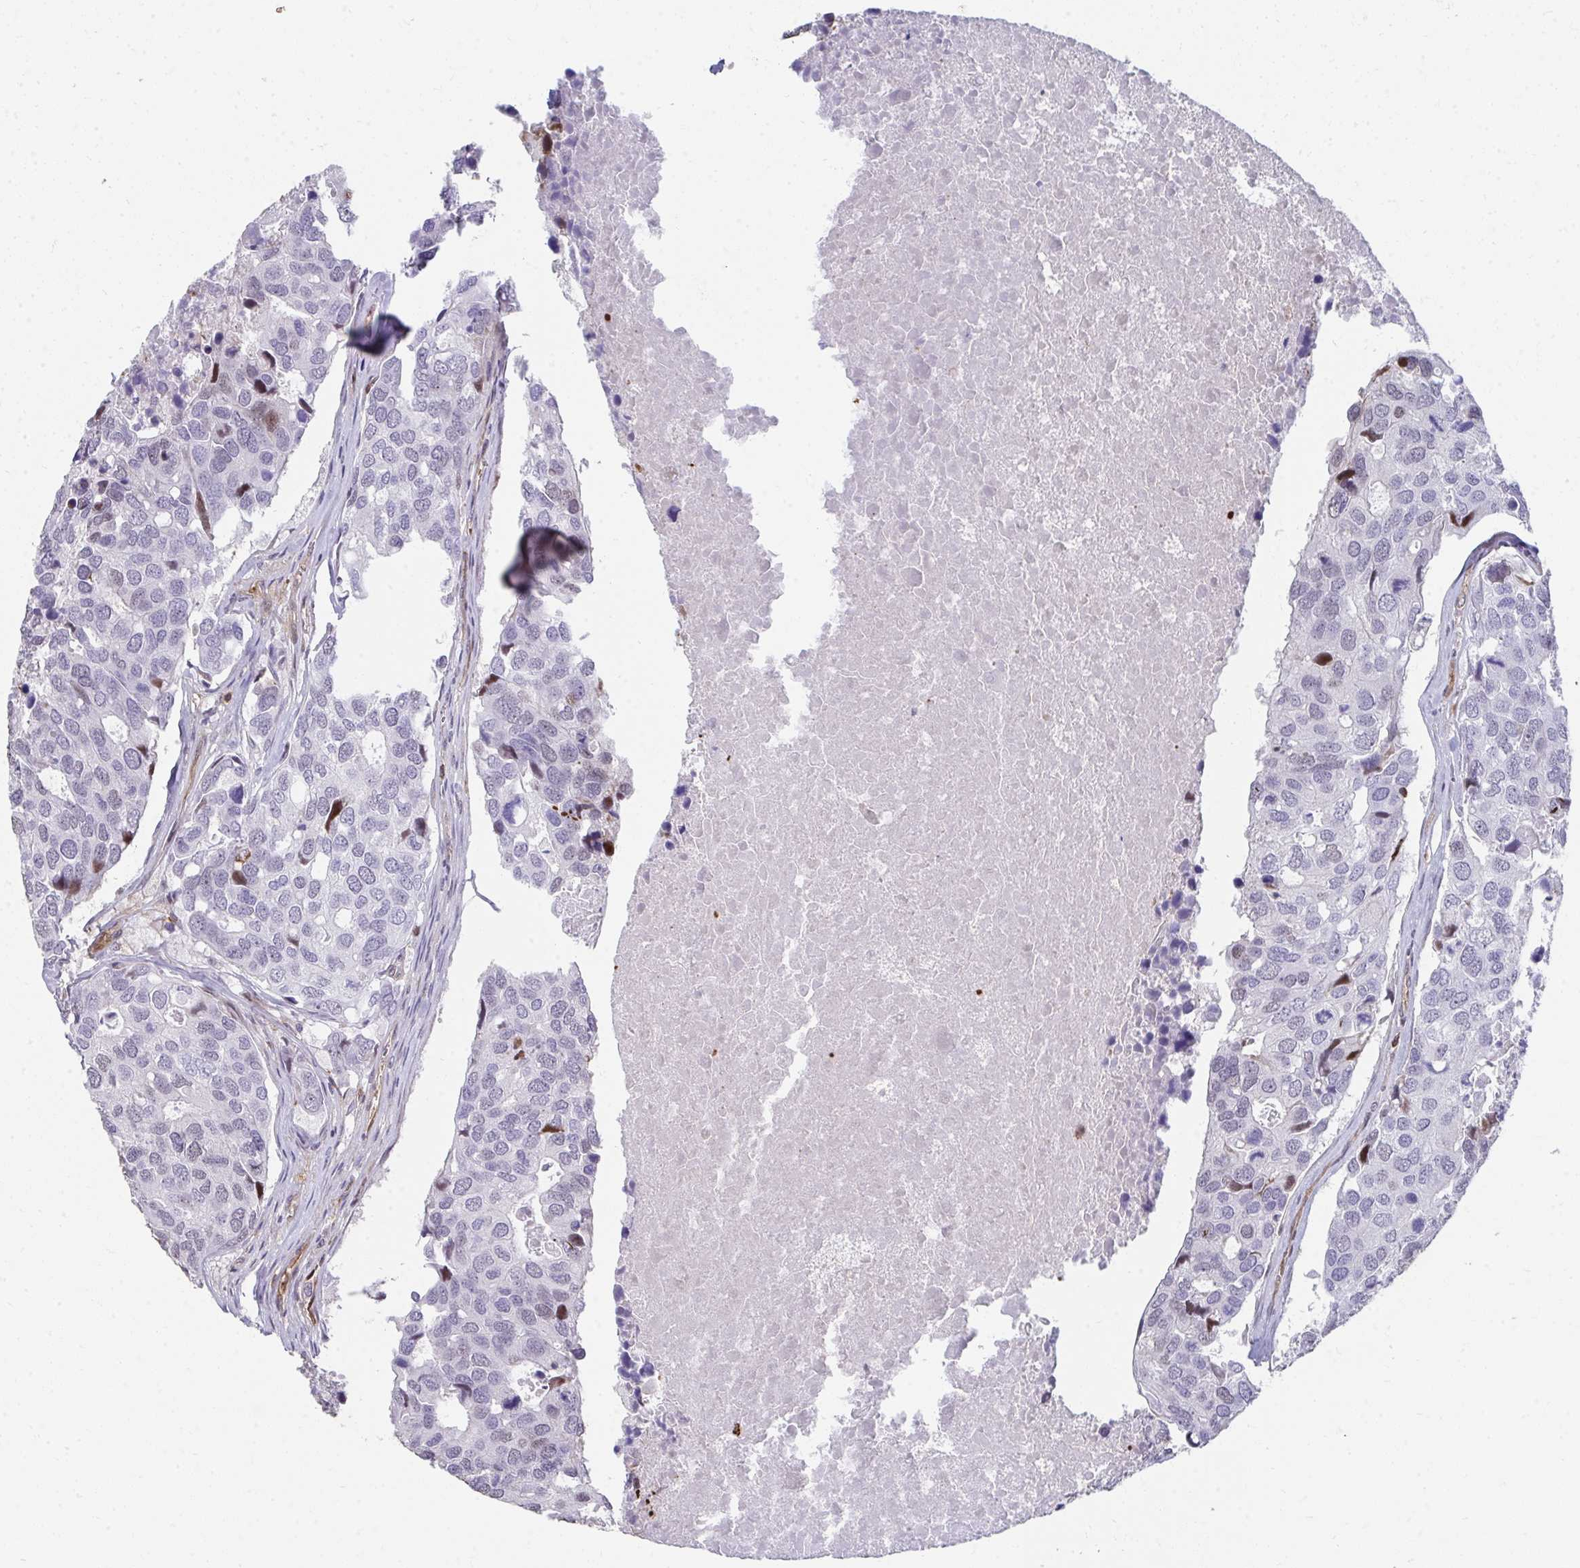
{"staining": {"intensity": "moderate", "quantity": "<25%", "location": "nuclear"}, "tissue": "breast cancer", "cell_type": "Tumor cells", "image_type": "cancer", "snomed": [{"axis": "morphology", "description": "Duct carcinoma"}, {"axis": "topography", "description": "Breast"}], "caption": "Infiltrating ductal carcinoma (breast) tissue demonstrates moderate nuclear positivity in about <25% of tumor cells Using DAB (3,3'-diaminobenzidine) (brown) and hematoxylin (blue) stains, captured at high magnification using brightfield microscopy.", "gene": "FOXN3", "patient": {"sex": "female", "age": 83}}